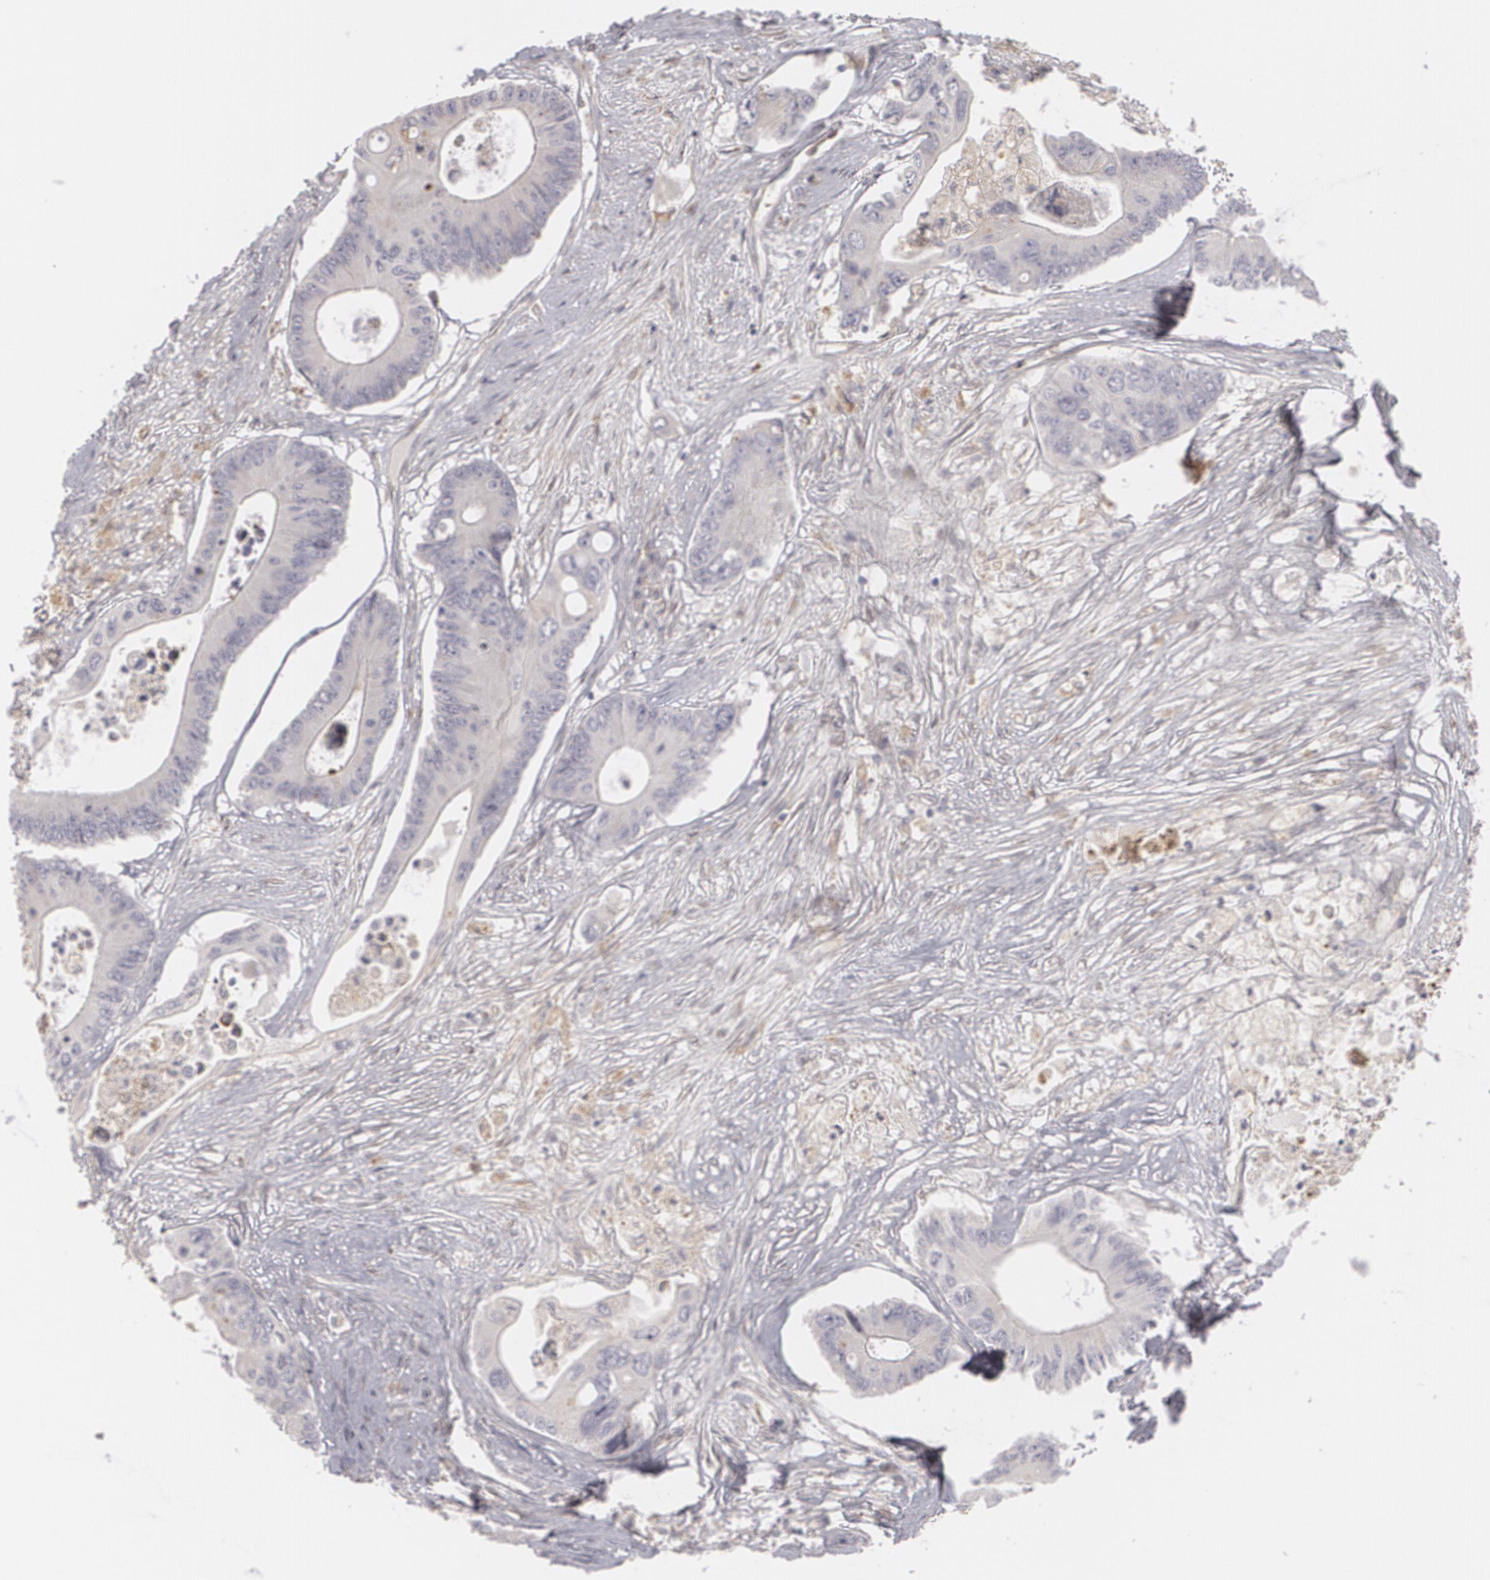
{"staining": {"intensity": "negative", "quantity": "none", "location": "none"}, "tissue": "colorectal cancer", "cell_type": "Tumor cells", "image_type": "cancer", "snomed": [{"axis": "morphology", "description": "Adenocarcinoma, NOS"}, {"axis": "topography", "description": "Colon"}], "caption": "Immunohistochemistry (IHC) of human colorectal cancer (adenocarcinoma) reveals no expression in tumor cells.", "gene": "EFS", "patient": {"sex": "male", "age": 65}}